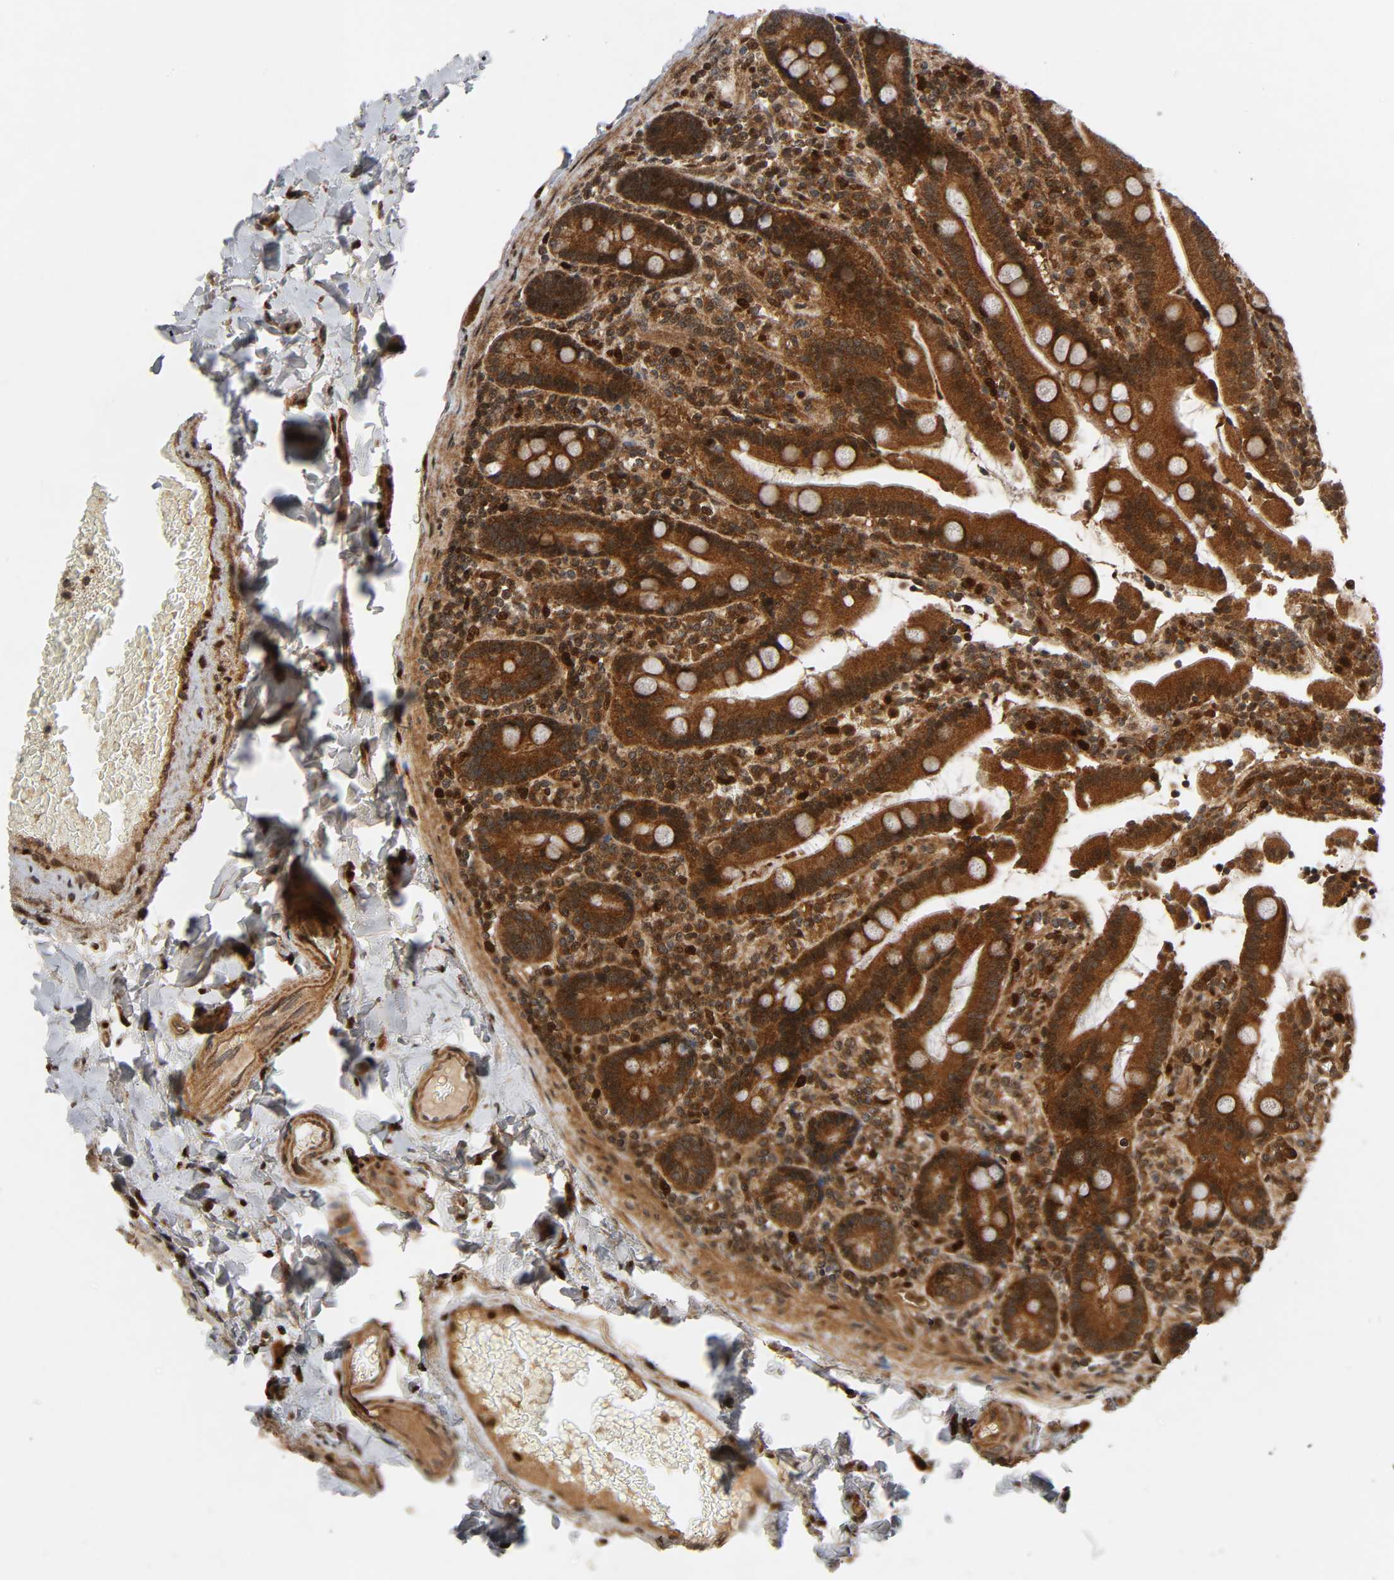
{"staining": {"intensity": "strong", "quantity": ">75%", "location": "cytoplasmic/membranous"}, "tissue": "duodenum", "cell_type": "Glandular cells", "image_type": "normal", "snomed": [{"axis": "morphology", "description": "Normal tissue, NOS"}, {"axis": "topography", "description": "Duodenum"}], "caption": "A high-resolution image shows IHC staining of benign duodenum, which shows strong cytoplasmic/membranous staining in about >75% of glandular cells.", "gene": "CHUK", "patient": {"sex": "female", "age": 53}}